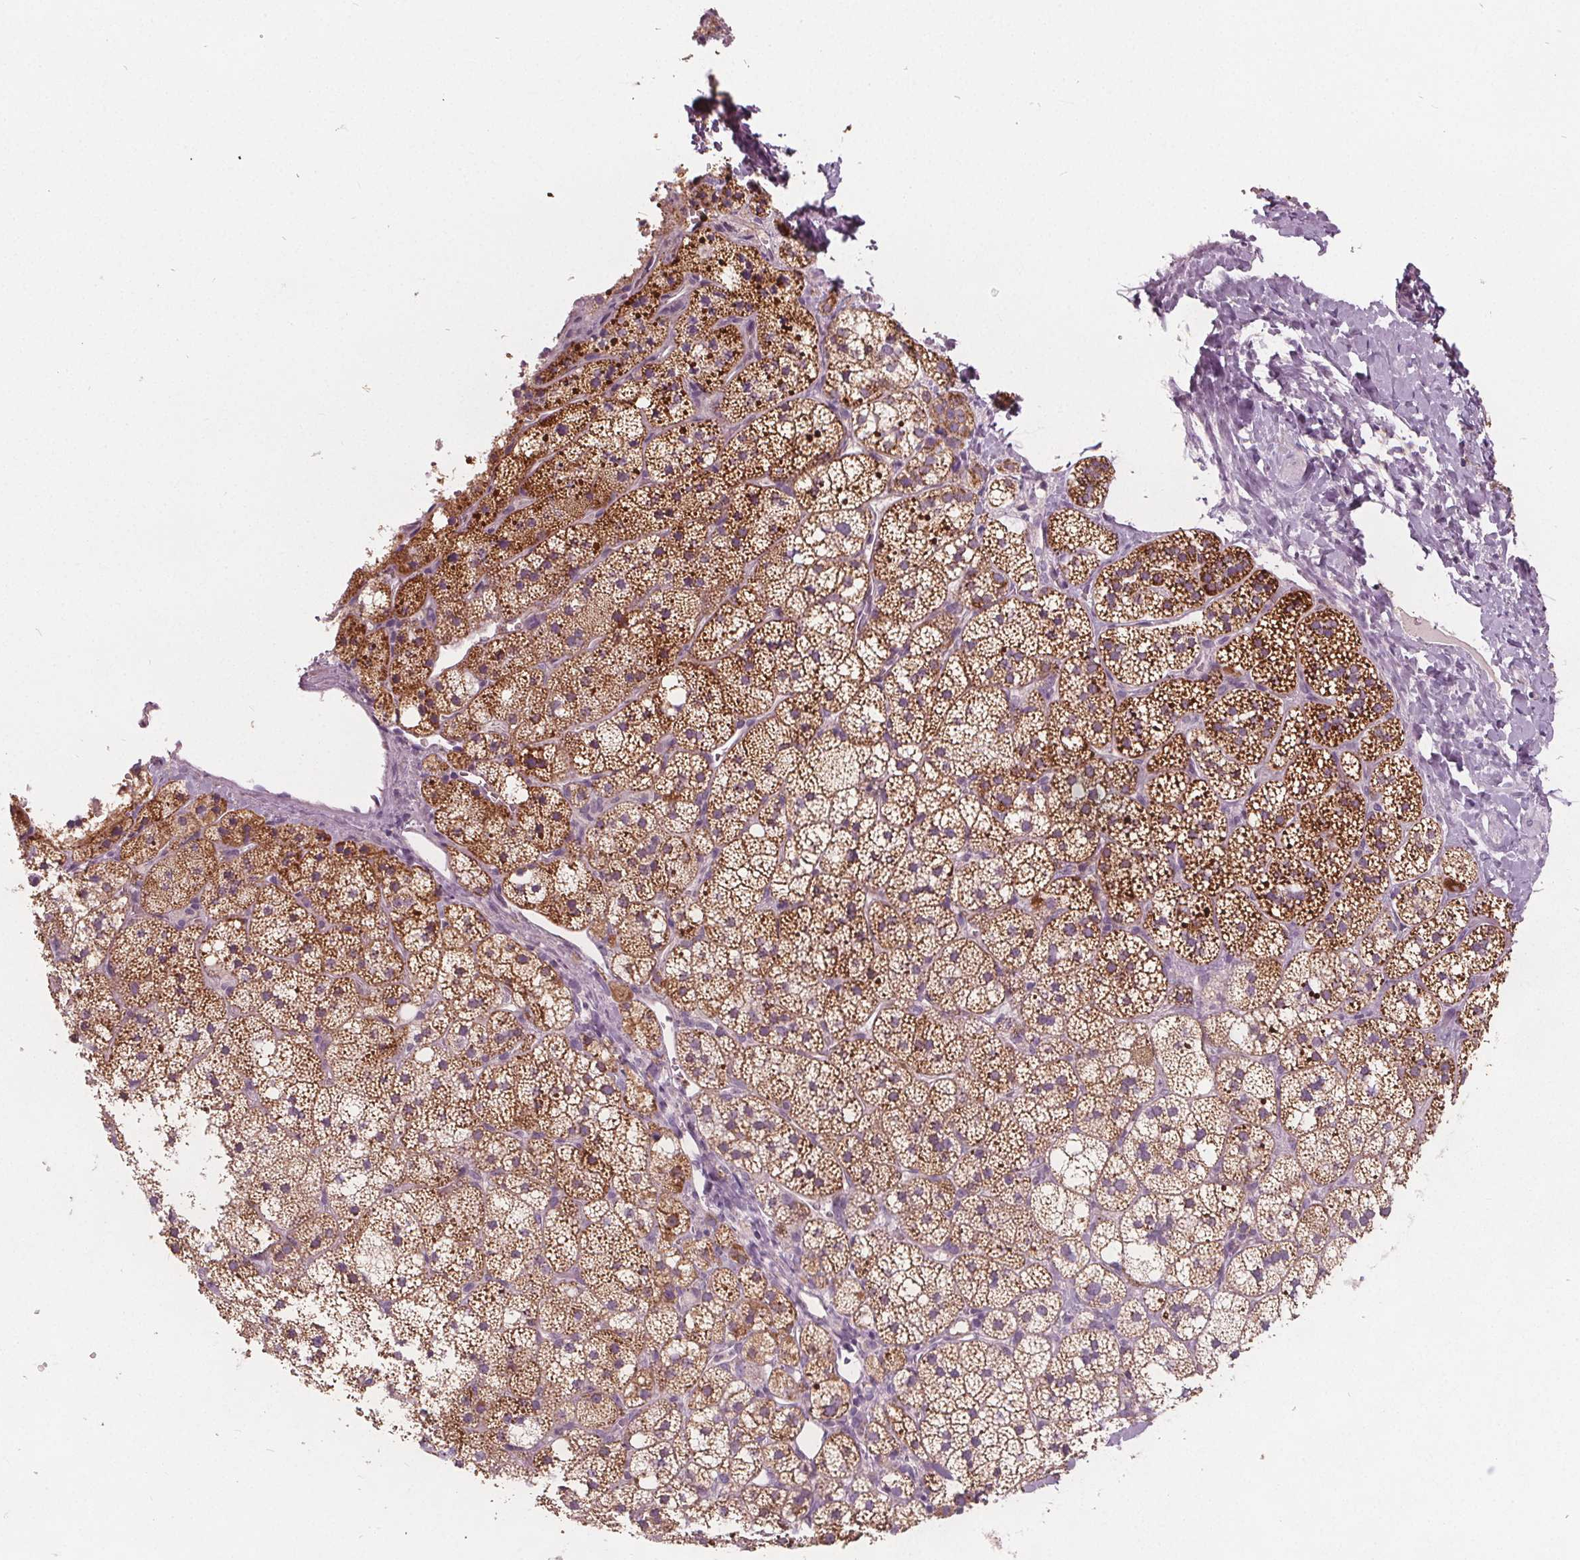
{"staining": {"intensity": "strong", "quantity": ">75%", "location": "cytoplasmic/membranous"}, "tissue": "adrenal gland", "cell_type": "Glandular cells", "image_type": "normal", "snomed": [{"axis": "morphology", "description": "Normal tissue, NOS"}, {"axis": "topography", "description": "Adrenal gland"}], "caption": "Strong cytoplasmic/membranous staining is appreciated in about >75% of glandular cells in normal adrenal gland. The staining is performed using DAB brown chromogen to label protein expression. The nuclei are counter-stained blue using hematoxylin.", "gene": "ECI2", "patient": {"sex": "male", "age": 53}}